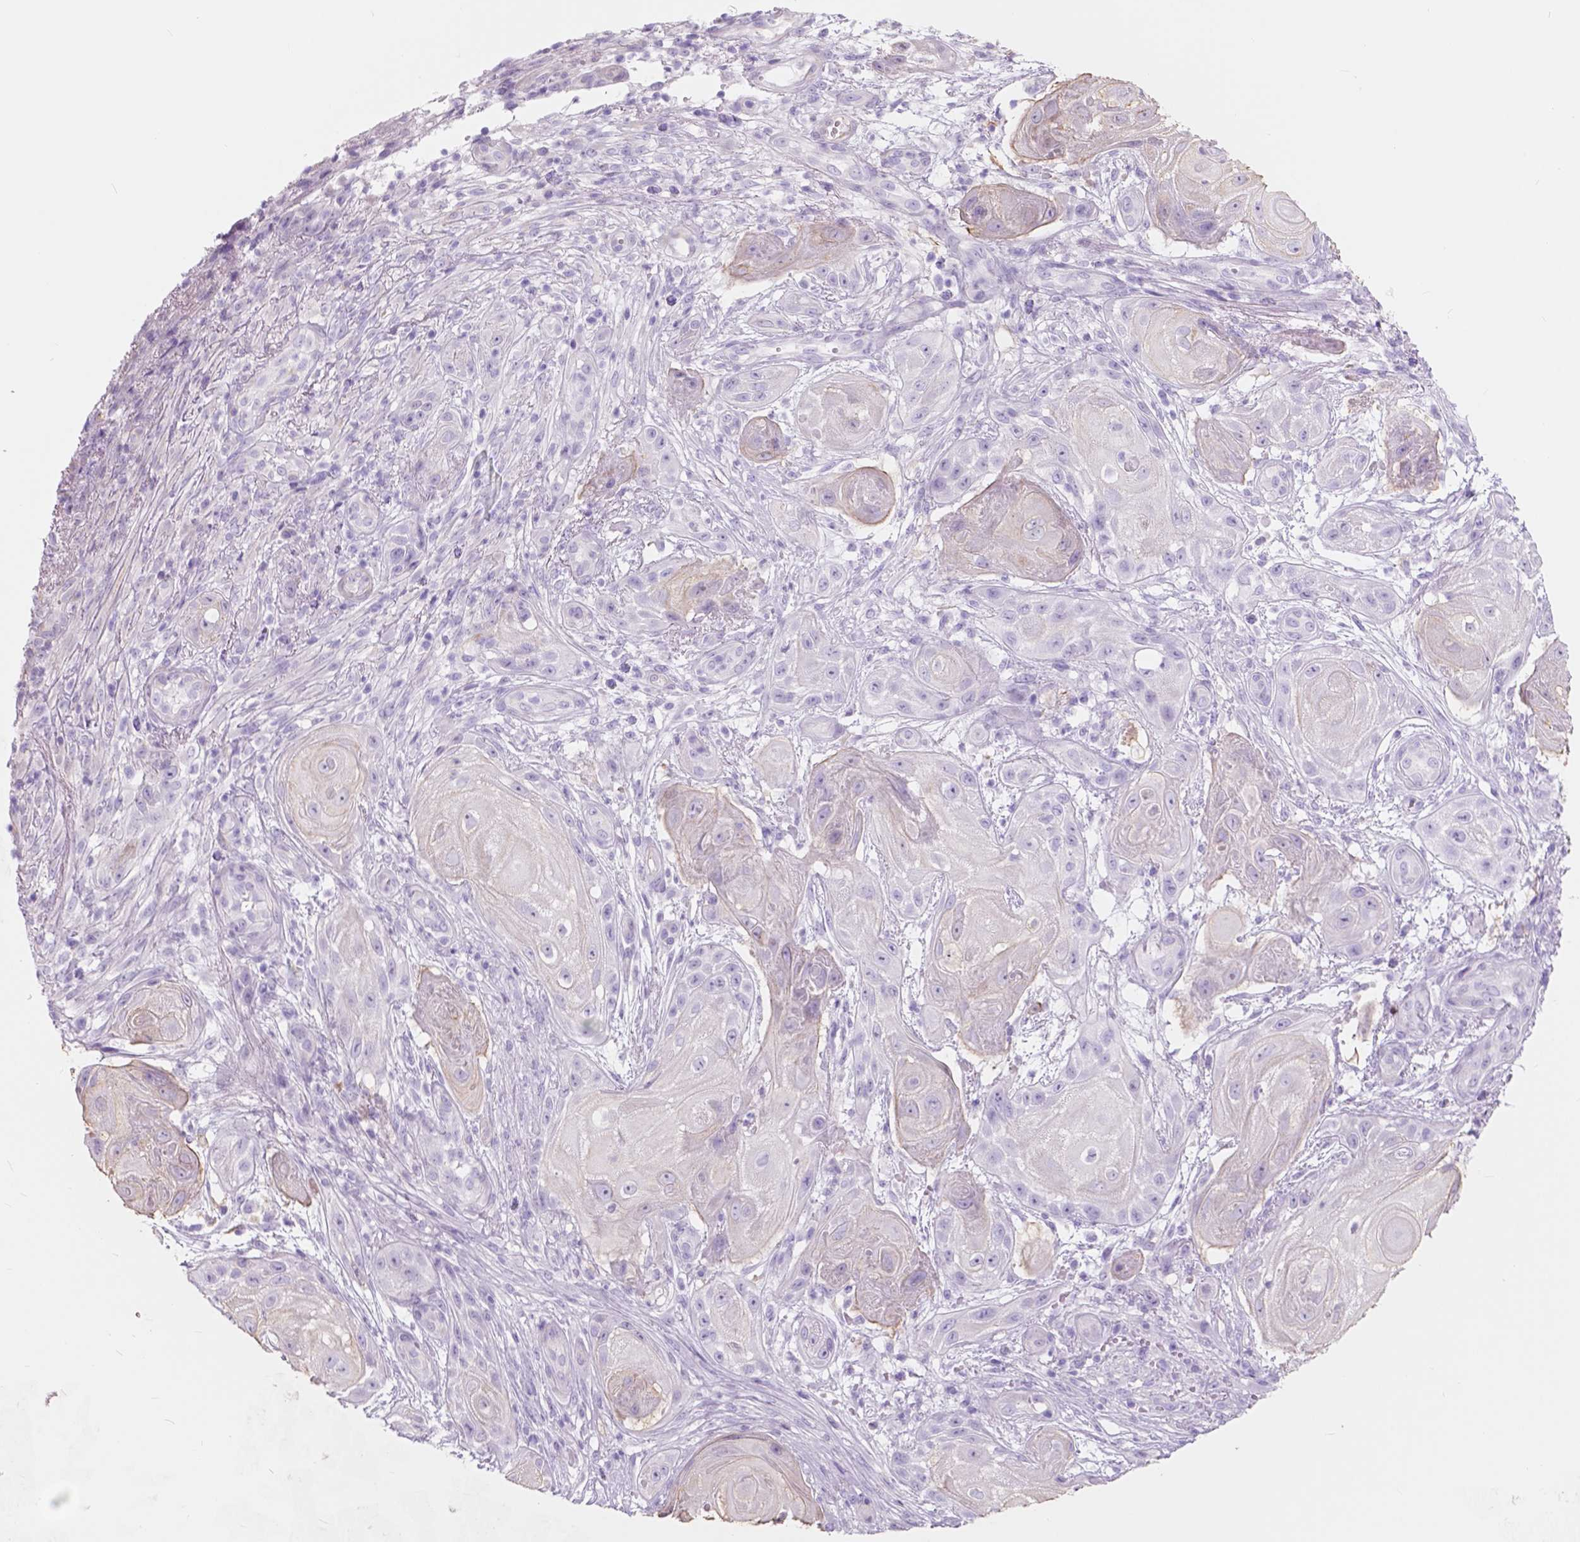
{"staining": {"intensity": "negative", "quantity": "none", "location": "none"}, "tissue": "skin cancer", "cell_type": "Tumor cells", "image_type": "cancer", "snomed": [{"axis": "morphology", "description": "Squamous cell carcinoma, NOS"}, {"axis": "topography", "description": "Skin"}], "caption": "Image shows no protein staining in tumor cells of skin cancer tissue.", "gene": "FXYD2", "patient": {"sex": "male", "age": 62}}